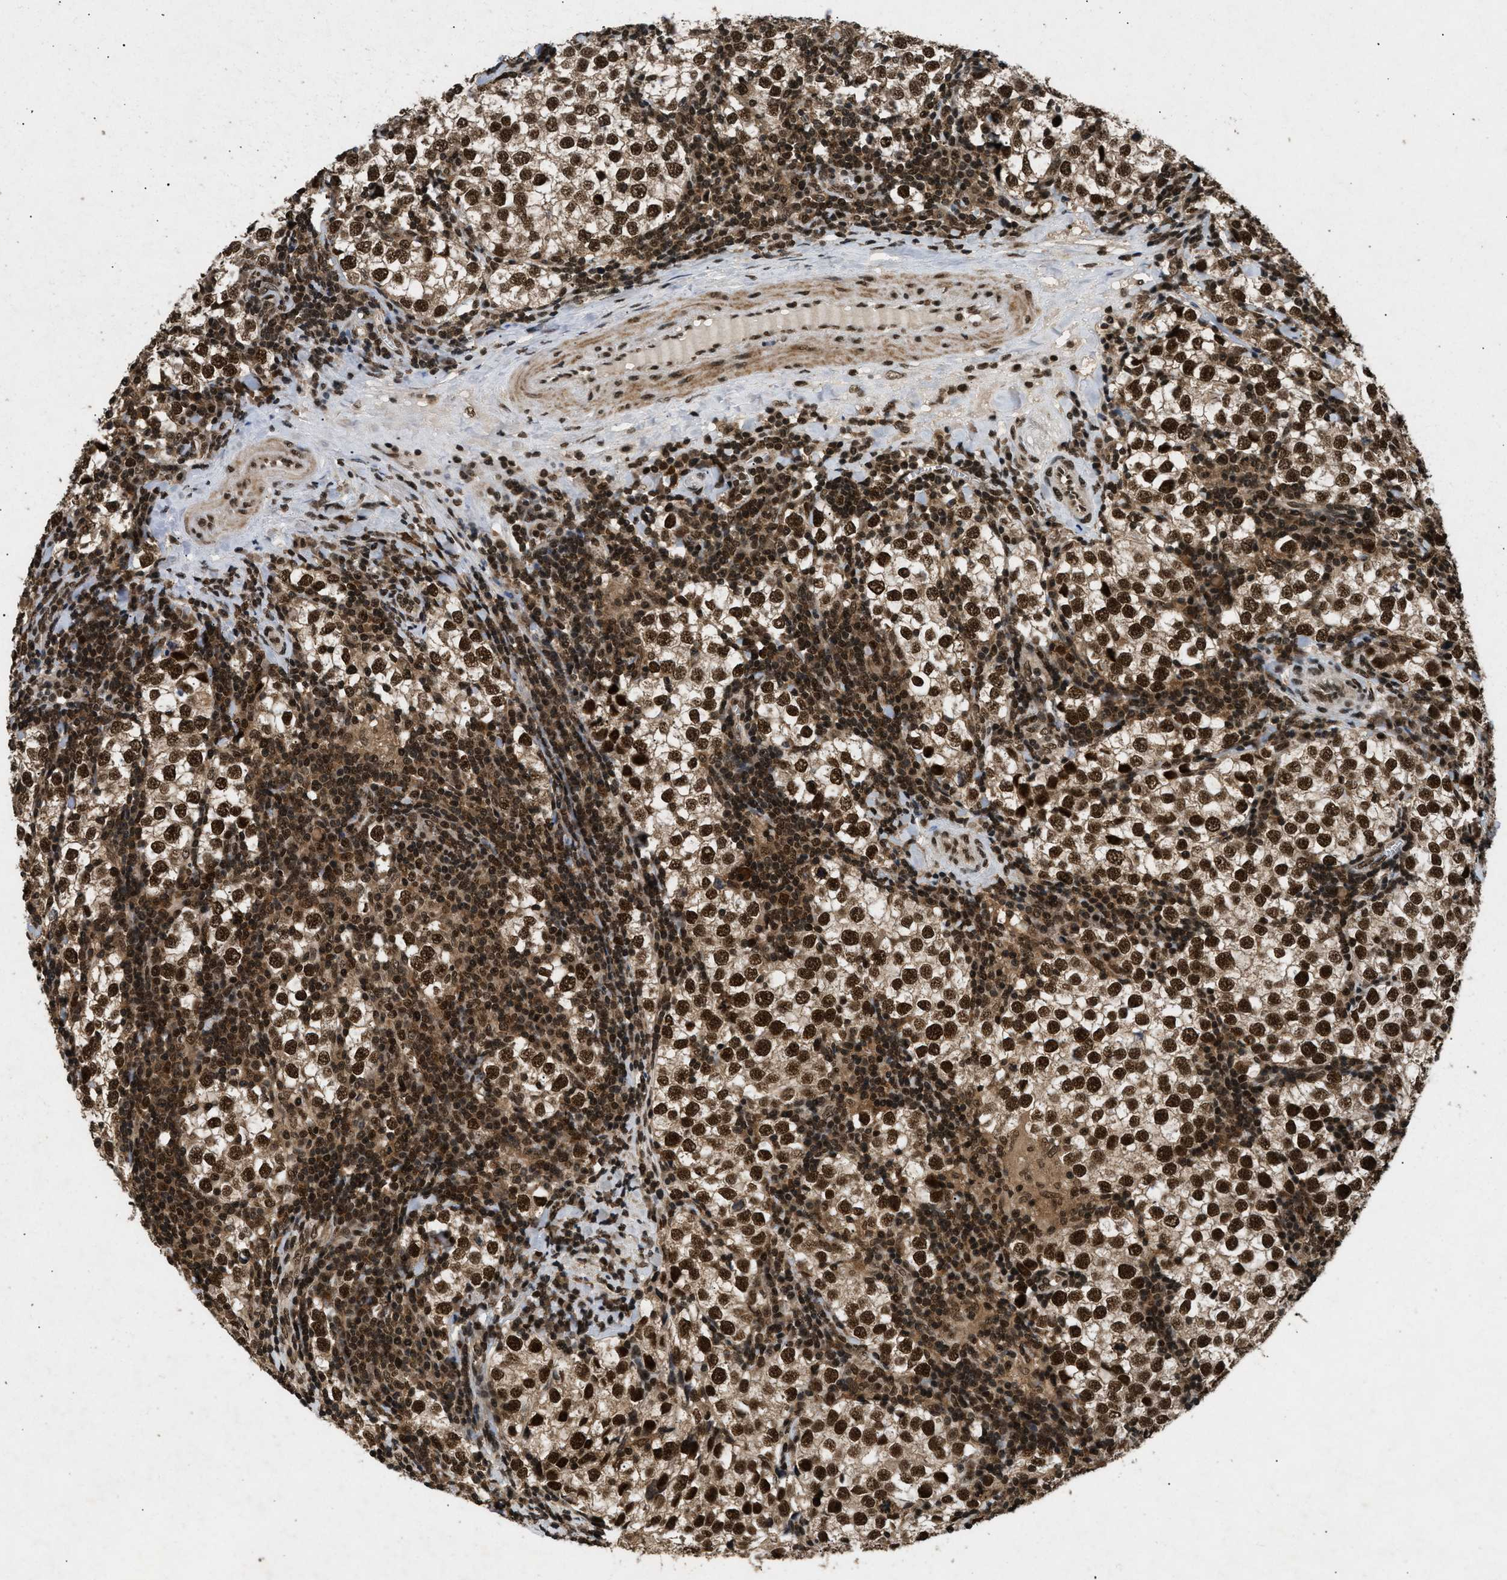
{"staining": {"intensity": "strong", "quantity": ">75%", "location": "nuclear"}, "tissue": "testis cancer", "cell_type": "Tumor cells", "image_type": "cancer", "snomed": [{"axis": "morphology", "description": "Seminoma, NOS"}, {"axis": "morphology", "description": "Carcinoma, Embryonal, NOS"}, {"axis": "topography", "description": "Testis"}], "caption": "Human testis cancer stained with a brown dye shows strong nuclear positive expression in about >75% of tumor cells.", "gene": "RBM5", "patient": {"sex": "male", "age": 36}}